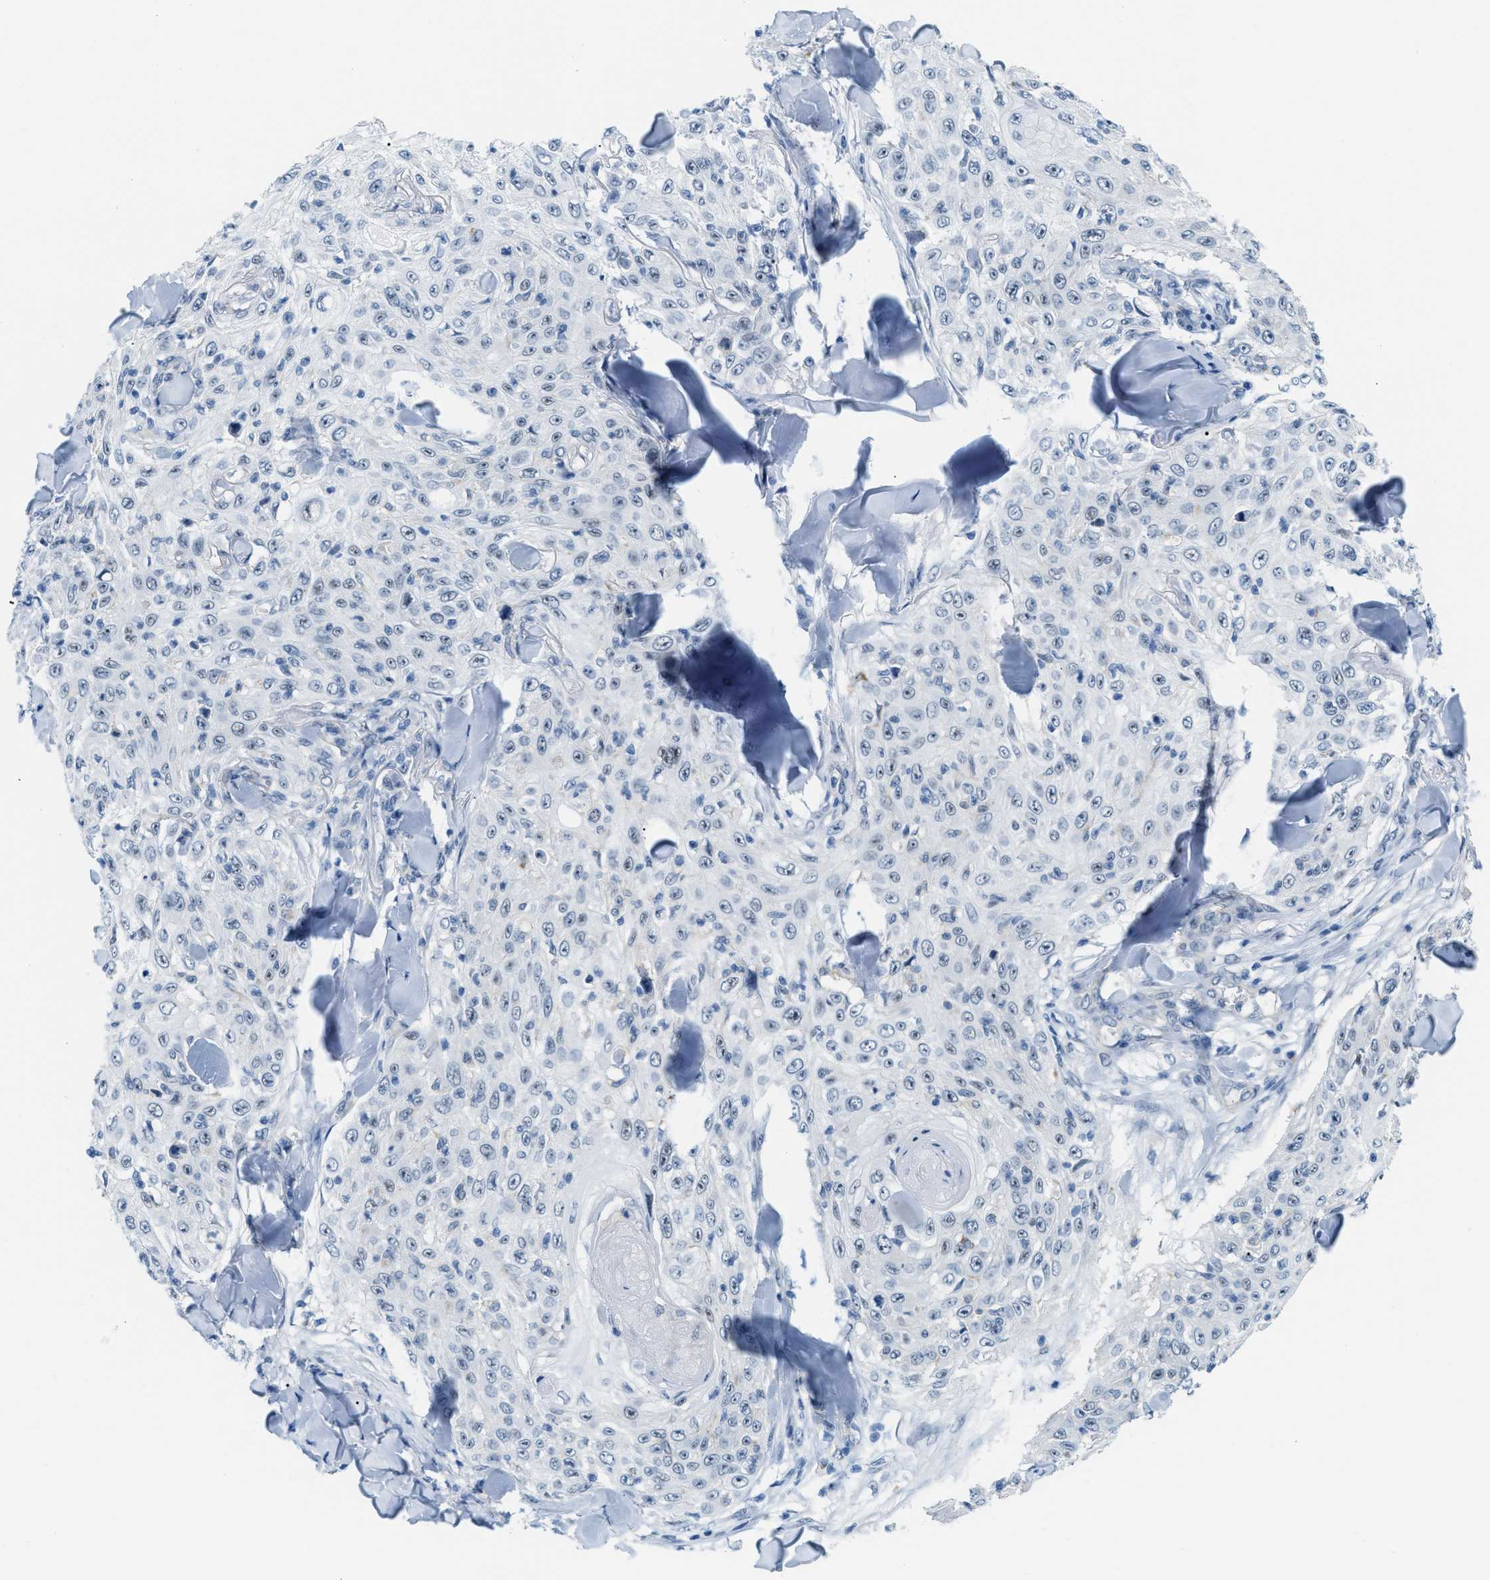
{"staining": {"intensity": "weak", "quantity": "<25%", "location": "nuclear"}, "tissue": "skin cancer", "cell_type": "Tumor cells", "image_type": "cancer", "snomed": [{"axis": "morphology", "description": "Squamous cell carcinoma, NOS"}, {"axis": "topography", "description": "Skin"}], "caption": "Tumor cells are negative for protein expression in human skin cancer (squamous cell carcinoma).", "gene": "PHRF1", "patient": {"sex": "male", "age": 86}}